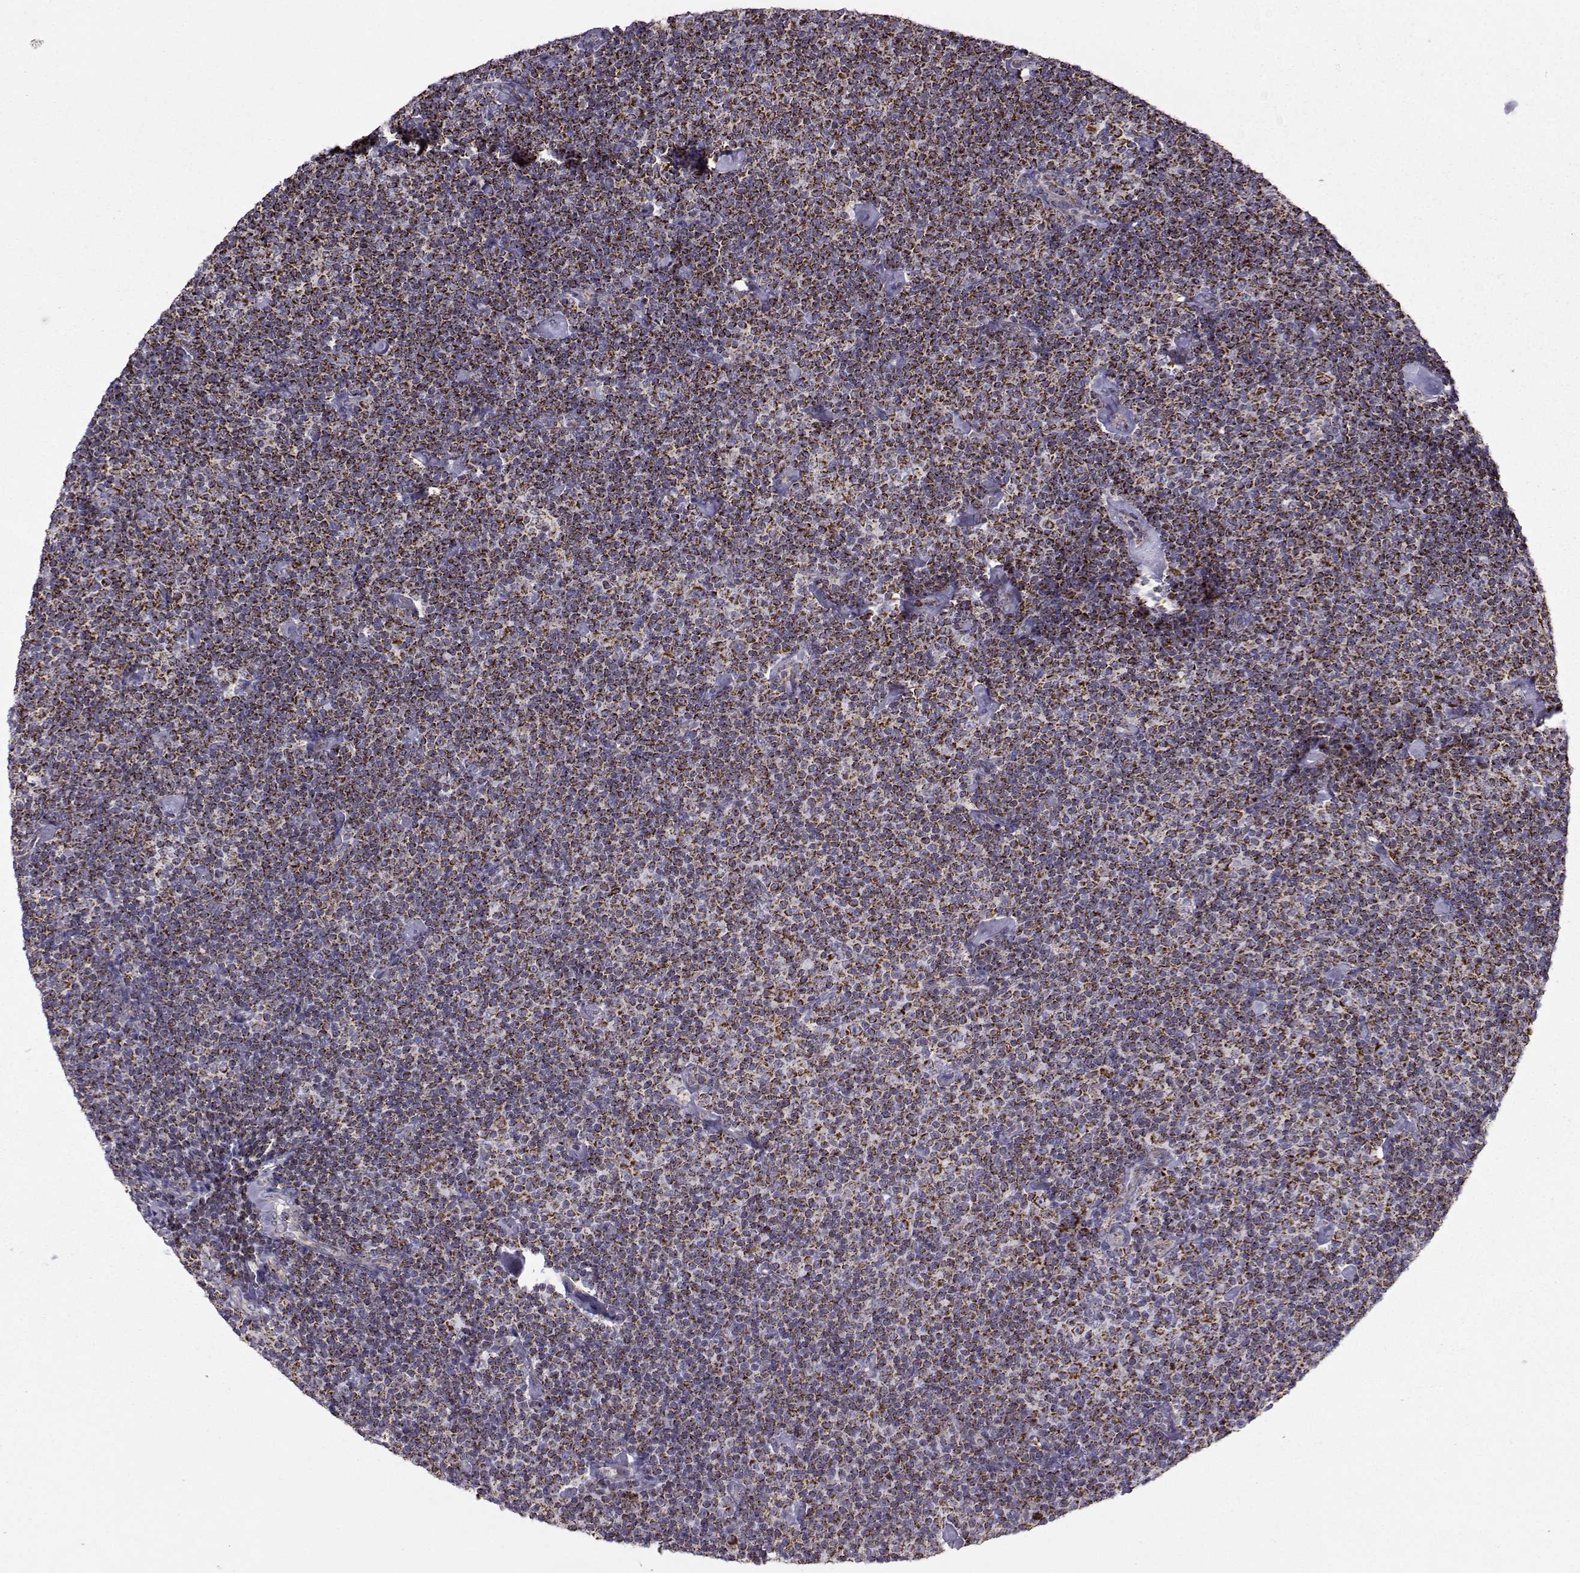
{"staining": {"intensity": "strong", "quantity": ">75%", "location": "cytoplasmic/membranous"}, "tissue": "lymphoma", "cell_type": "Tumor cells", "image_type": "cancer", "snomed": [{"axis": "morphology", "description": "Malignant lymphoma, non-Hodgkin's type, Low grade"}, {"axis": "topography", "description": "Lymph node"}], "caption": "Tumor cells demonstrate strong cytoplasmic/membranous staining in about >75% of cells in low-grade malignant lymphoma, non-Hodgkin's type.", "gene": "NECAB3", "patient": {"sex": "male", "age": 81}}